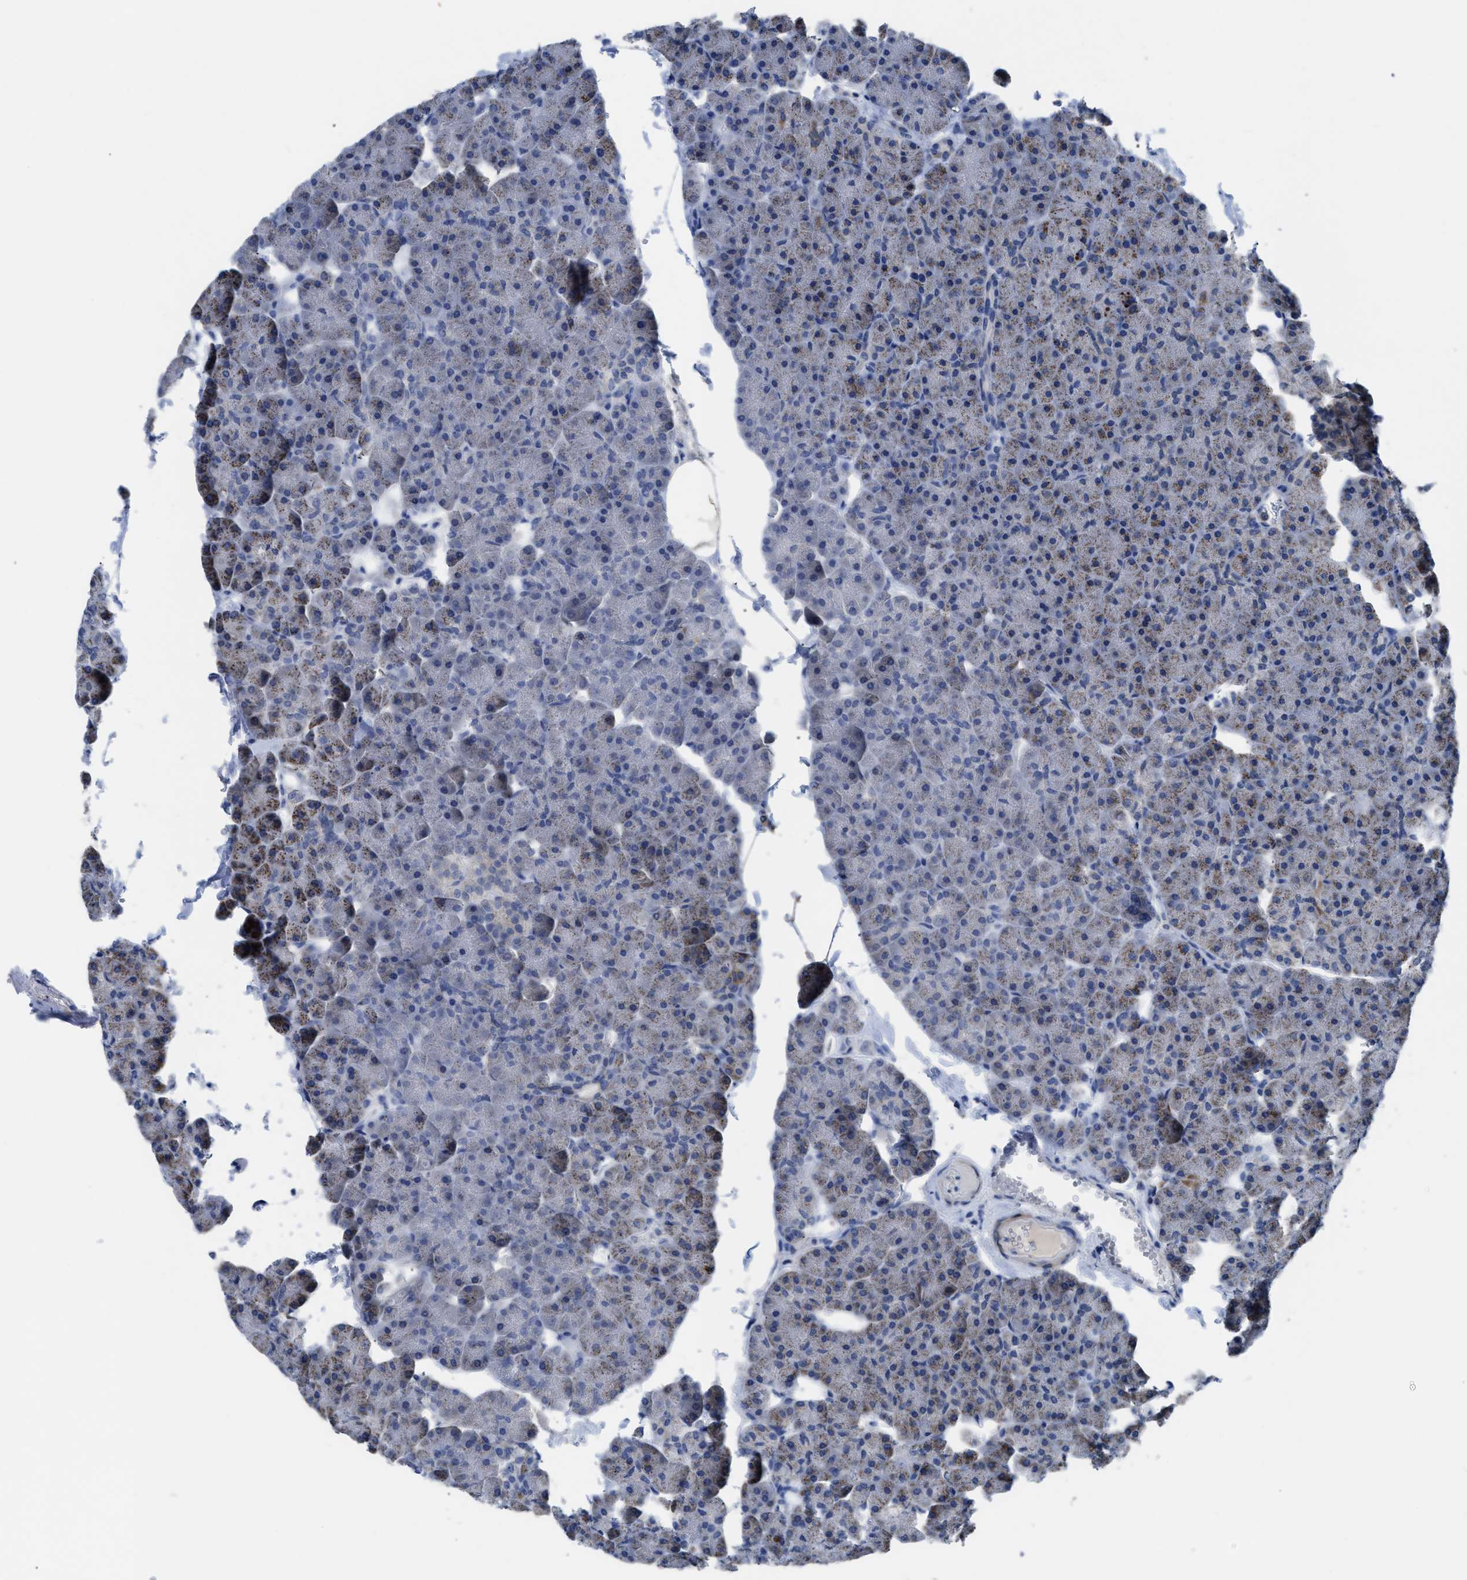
{"staining": {"intensity": "moderate", "quantity": "<25%", "location": "cytoplasmic/membranous"}, "tissue": "pancreas", "cell_type": "Exocrine glandular cells", "image_type": "normal", "snomed": [{"axis": "morphology", "description": "Normal tissue, NOS"}, {"axis": "topography", "description": "Pancreas"}], "caption": "The histopathology image reveals immunohistochemical staining of unremarkable pancreas. There is moderate cytoplasmic/membranous expression is seen in about <25% of exocrine glandular cells.", "gene": "ETFA", "patient": {"sex": "male", "age": 35}}